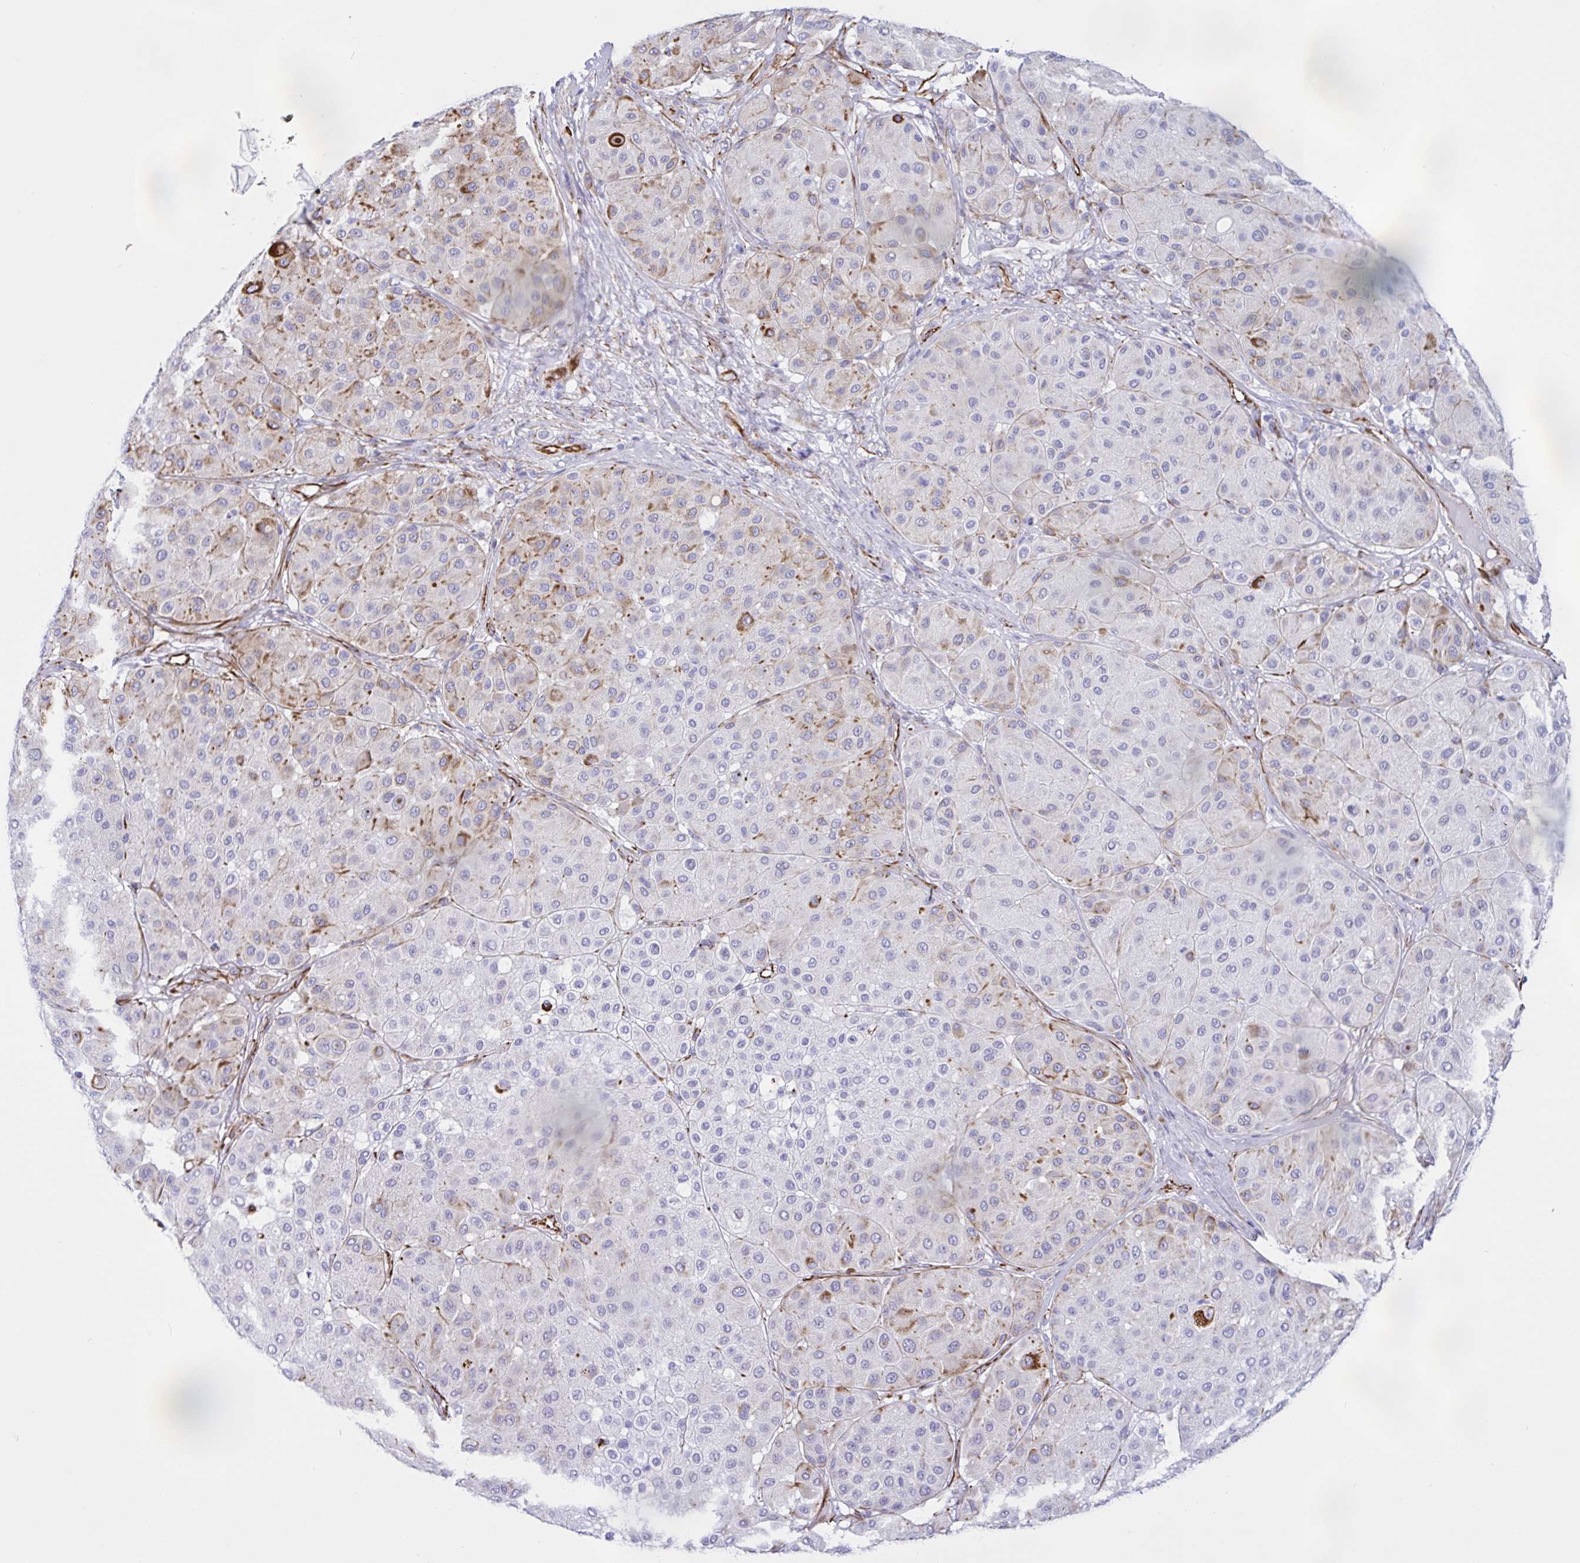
{"staining": {"intensity": "moderate", "quantity": "<25%", "location": "cytoplasmic/membranous"}, "tissue": "melanoma", "cell_type": "Tumor cells", "image_type": "cancer", "snomed": [{"axis": "morphology", "description": "Malignant melanoma, Metastatic site"}, {"axis": "topography", "description": "Smooth muscle"}], "caption": "A brown stain shows moderate cytoplasmic/membranous positivity of a protein in malignant melanoma (metastatic site) tumor cells.", "gene": "SMAD5", "patient": {"sex": "male", "age": 41}}